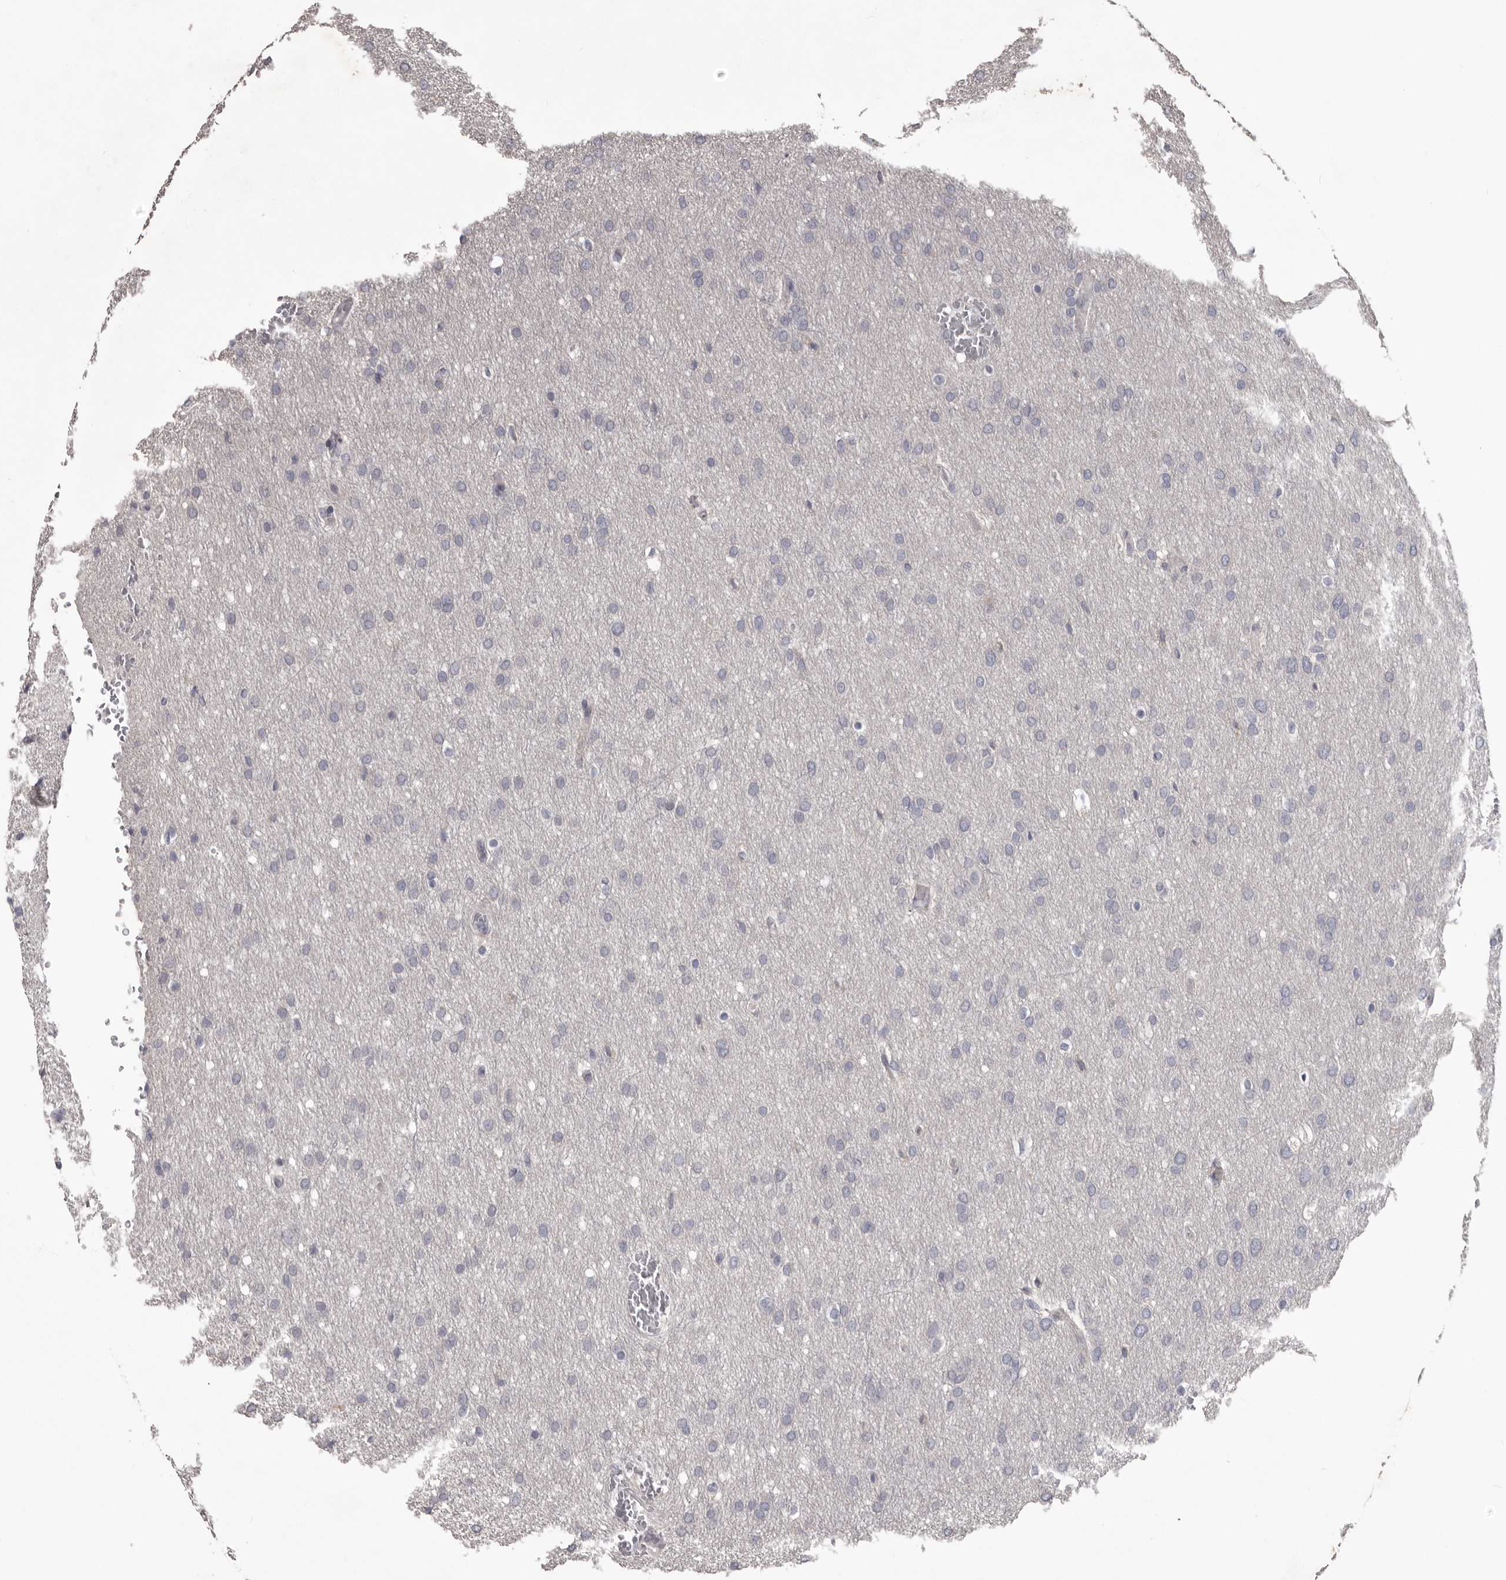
{"staining": {"intensity": "negative", "quantity": "none", "location": "none"}, "tissue": "glioma", "cell_type": "Tumor cells", "image_type": "cancer", "snomed": [{"axis": "morphology", "description": "Glioma, malignant, Low grade"}, {"axis": "topography", "description": "Brain"}], "caption": "High magnification brightfield microscopy of glioma stained with DAB (3,3'-diaminobenzidine) (brown) and counterstained with hematoxylin (blue): tumor cells show no significant staining.", "gene": "LPAR6", "patient": {"sex": "female", "age": 37}}